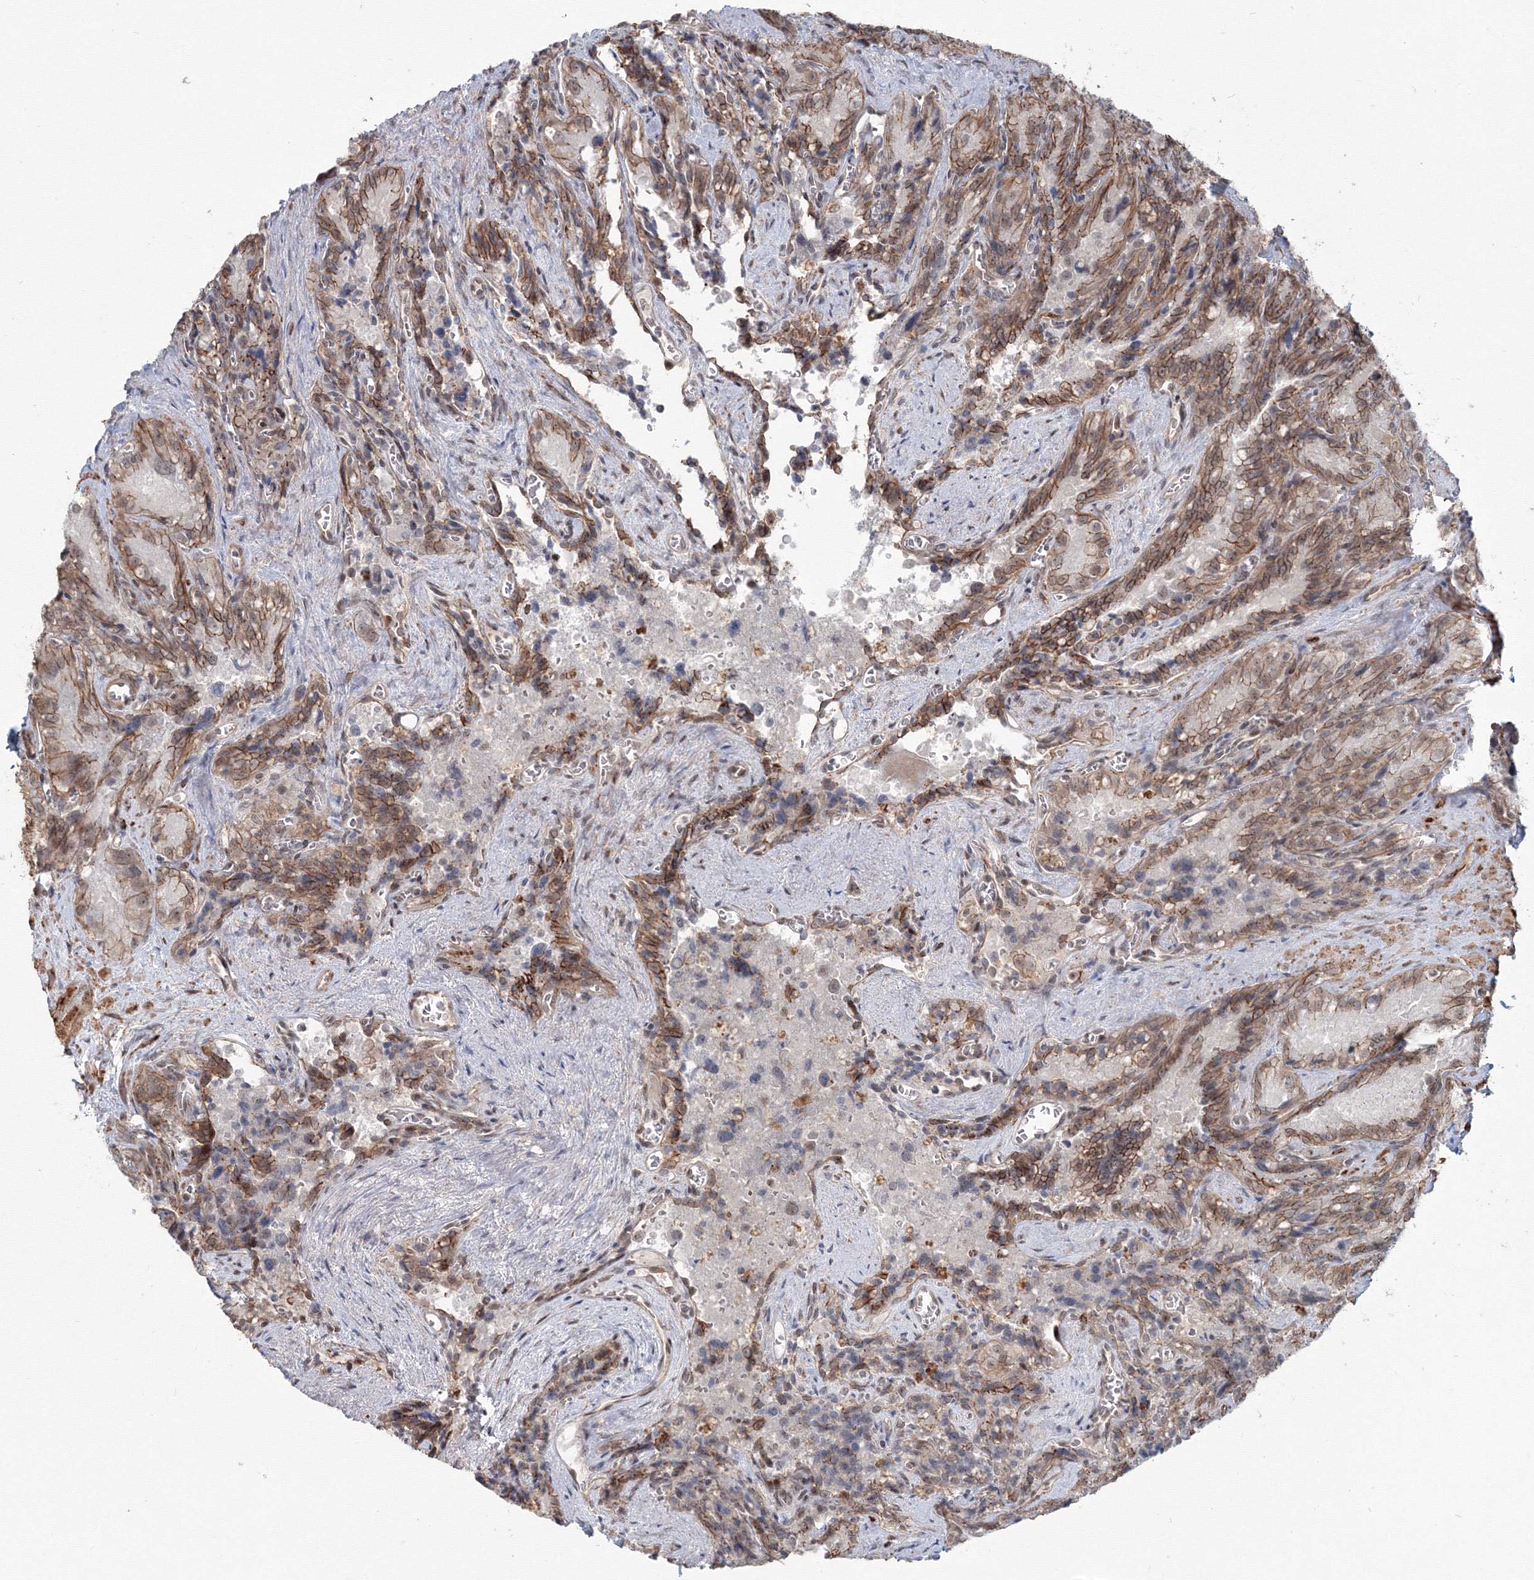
{"staining": {"intensity": "moderate", "quantity": ">75%", "location": "cytoplasmic/membranous,nuclear"}, "tissue": "seminal vesicle", "cell_type": "Glandular cells", "image_type": "normal", "snomed": [{"axis": "morphology", "description": "Normal tissue, NOS"}, {"axis": "topography", "description": "Seminal veicle"}], "caption": "The immunohistochemical stain highlights moderate cytoplasmic/membranous,nuclear positivity in glandular cells of benign seminal vesicle. The protein is shown in brown color, while the nuclei are stained blue.", "gene": "SH3PXD2A", "patient": {"sex": "male", "age": 62}}